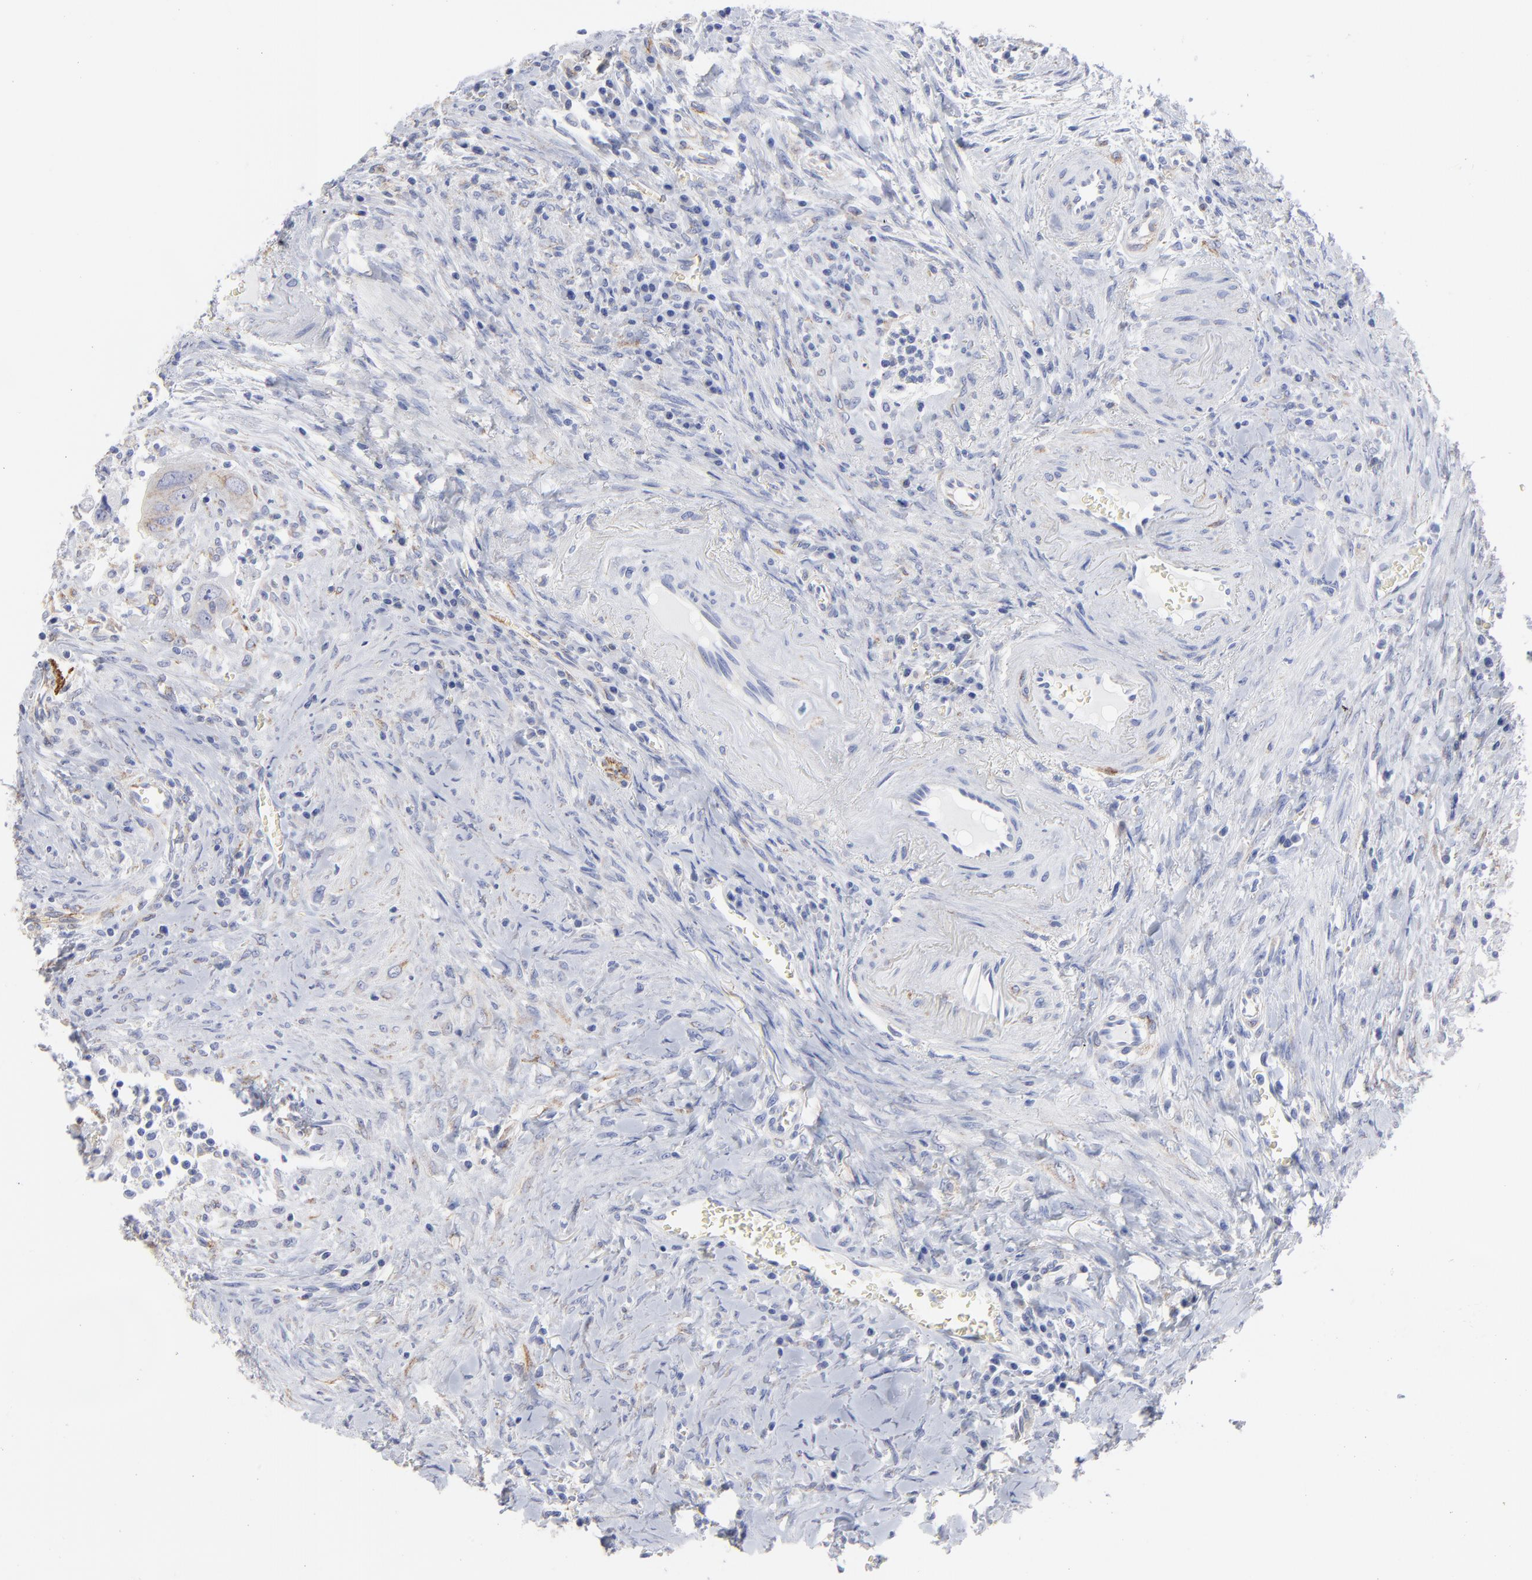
{"staining": {"intensity": "weak", "quantity": ">75%", "location": "cytoplasmic/membranous"}, "tissue": "colorectal cancer", "cell_type": "Tumor cells", "image_type": "cancer", "snomed": [{"axis": "morphology", "description": "Adenocarcinoma, NOS"}, {"axis": "topography", "description": "Rectum"}], "caption": "Colorectal adenocarcinoma stained with a brown dye shows weak cytoplasmic/membranous positive positivity in approximately >75% of tumor cells.", "gene": "CNTN3", "patient": {"sex": "male", "age": 70}}